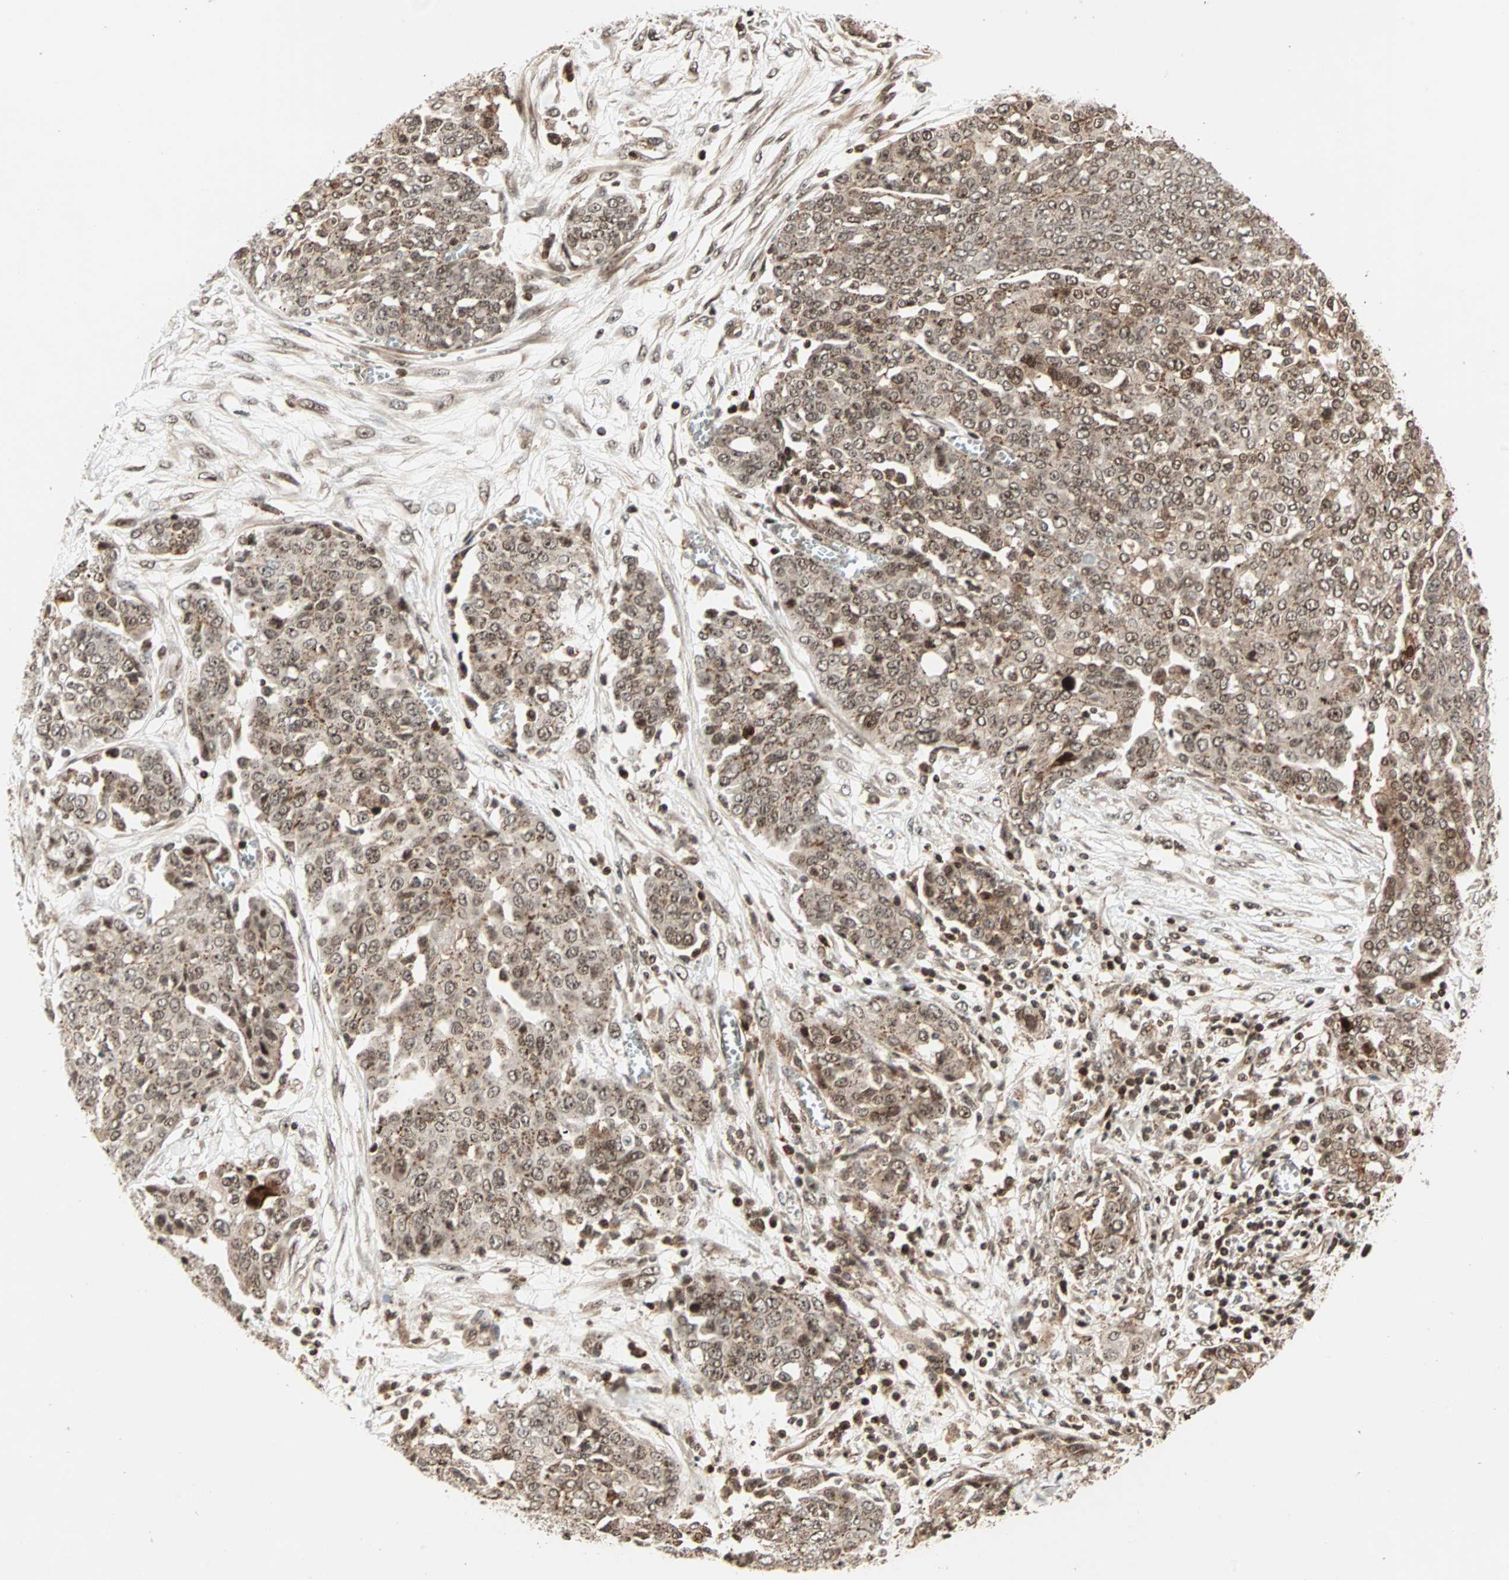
{"staining": {"intensity": "moderate", "quantity": ">75%", "location": "cytoplasmic/membranous,nuclear"}, "tissue": "ovarian cancer", "cell_type": "Tumor cells", "image_type": "cancer", "snomed": [{"axis": "morphology", "description": "Cystadenocarcinoma, serous, NOS"}, {"axis": "topography", "description": "Soft tissue"}, {"axis": "topography", "description": "Ovary"}], "caption": "DAB (3,3'-diaminobenzidine) immunohistochemical staining of ovarian cancer (serous cystadenocarcinoma) reveals moderate cytoplasmic/membranous and nuclear protein positivity in about >75% of tumor cells. Using DAB (3,3'-diaminobenzidine) (brown) and hematoxylin (blue) stains, captured at high magnification using brightfield microscopy.", "gene": "ZBED9", "patient": {"sex": "female", "age": 57}}